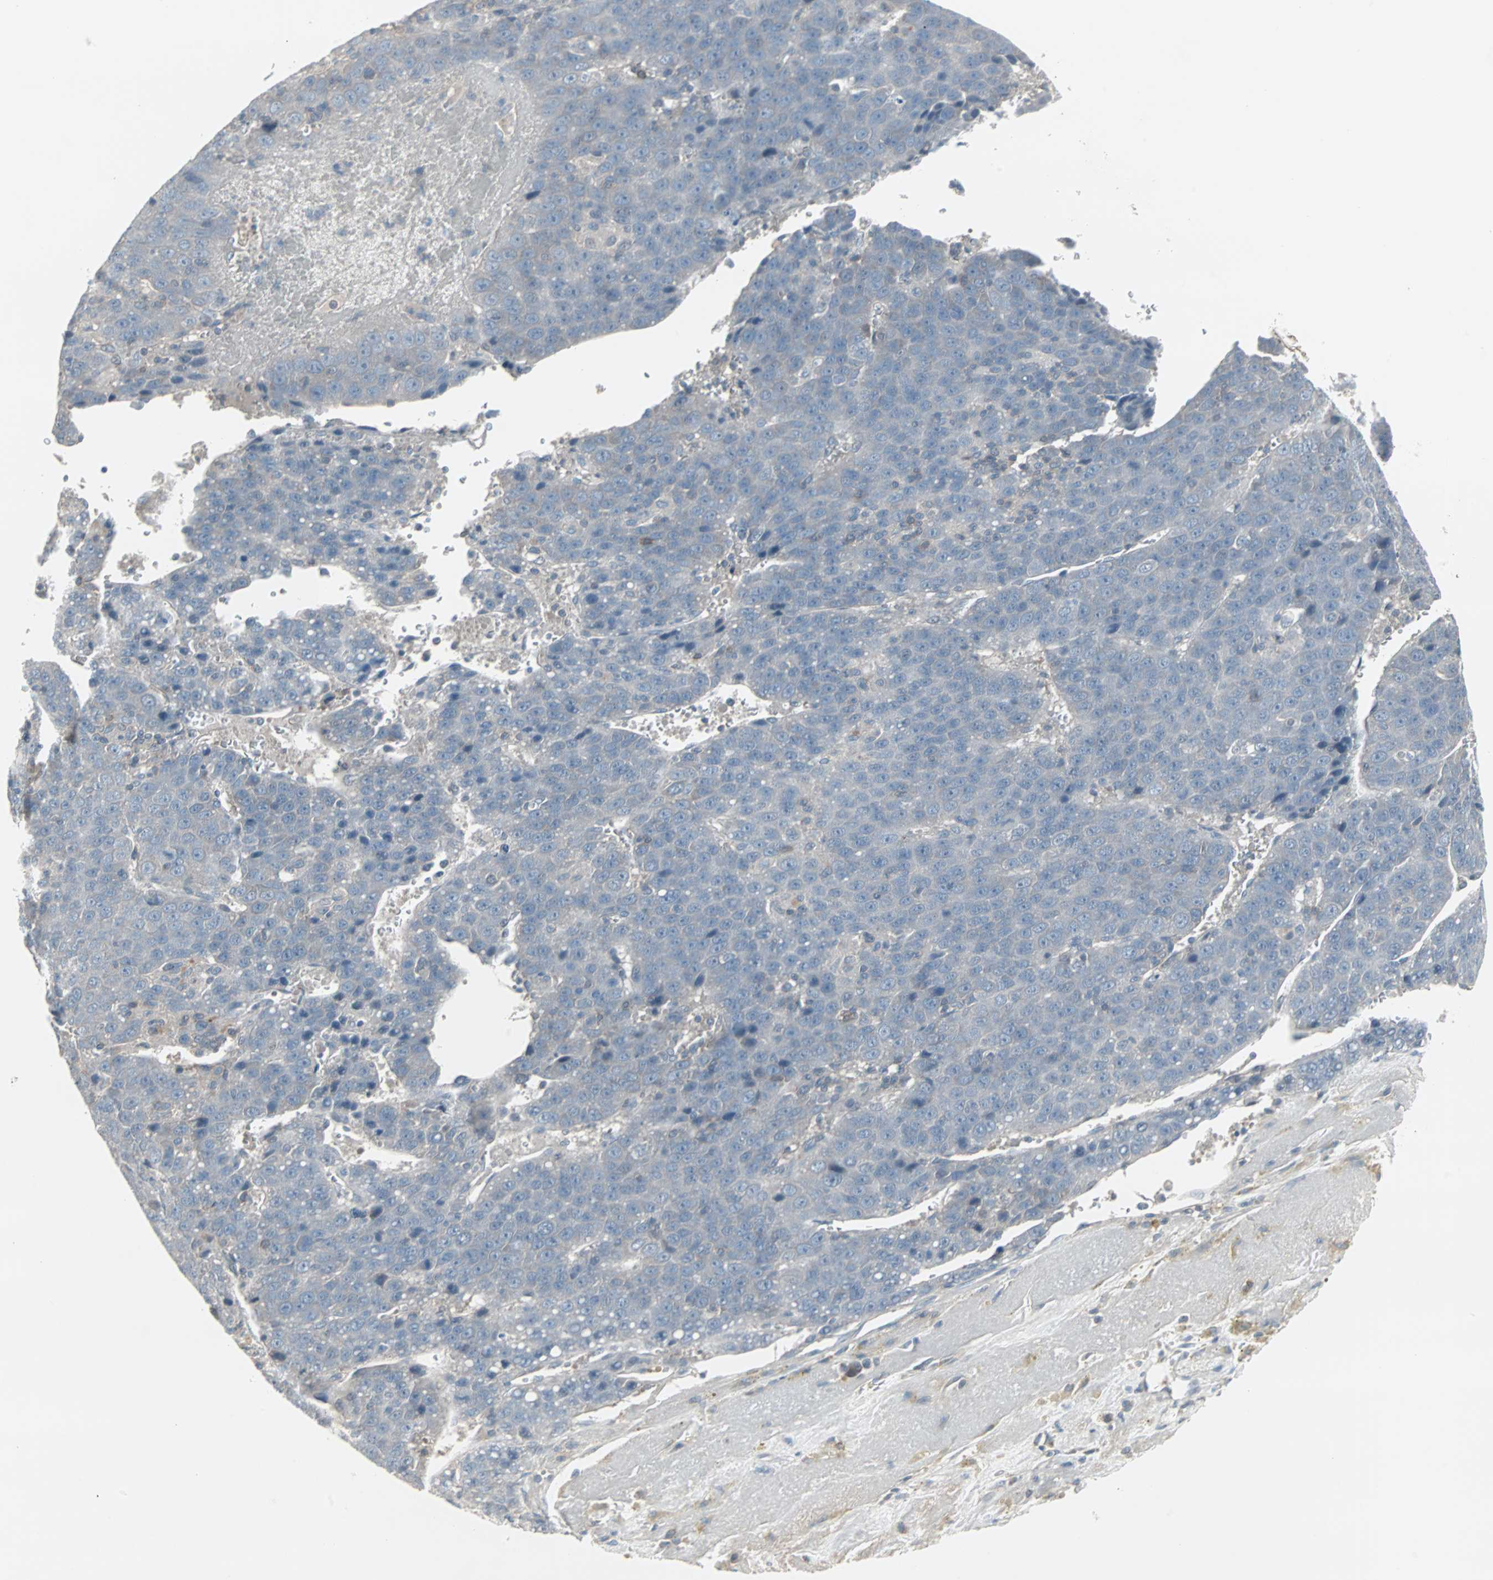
{"staining": {"intensity": "negative", "quantity": "none", "location": "none"}, "tissue": "liver cancer", "cell_type": "Tumor cells", "image_type": "cancer", "snomed": [{"axis": "morphology", "description": "Carcinoma, Hepatocellular, NOS"}, {"axis": "topography", "description": "Liver"}], "caption": "An immunohistochemistry micrograph of liver cancer is shown. There is no staining in tumor cells of liver cancer. (DAB (3,3'-diaminobenzidine) immunohistochemistry (IHC) with hematoxylin counter stain).", "gene": "ZSCAN32", "patient": {"sex": "female", "age": 53}}